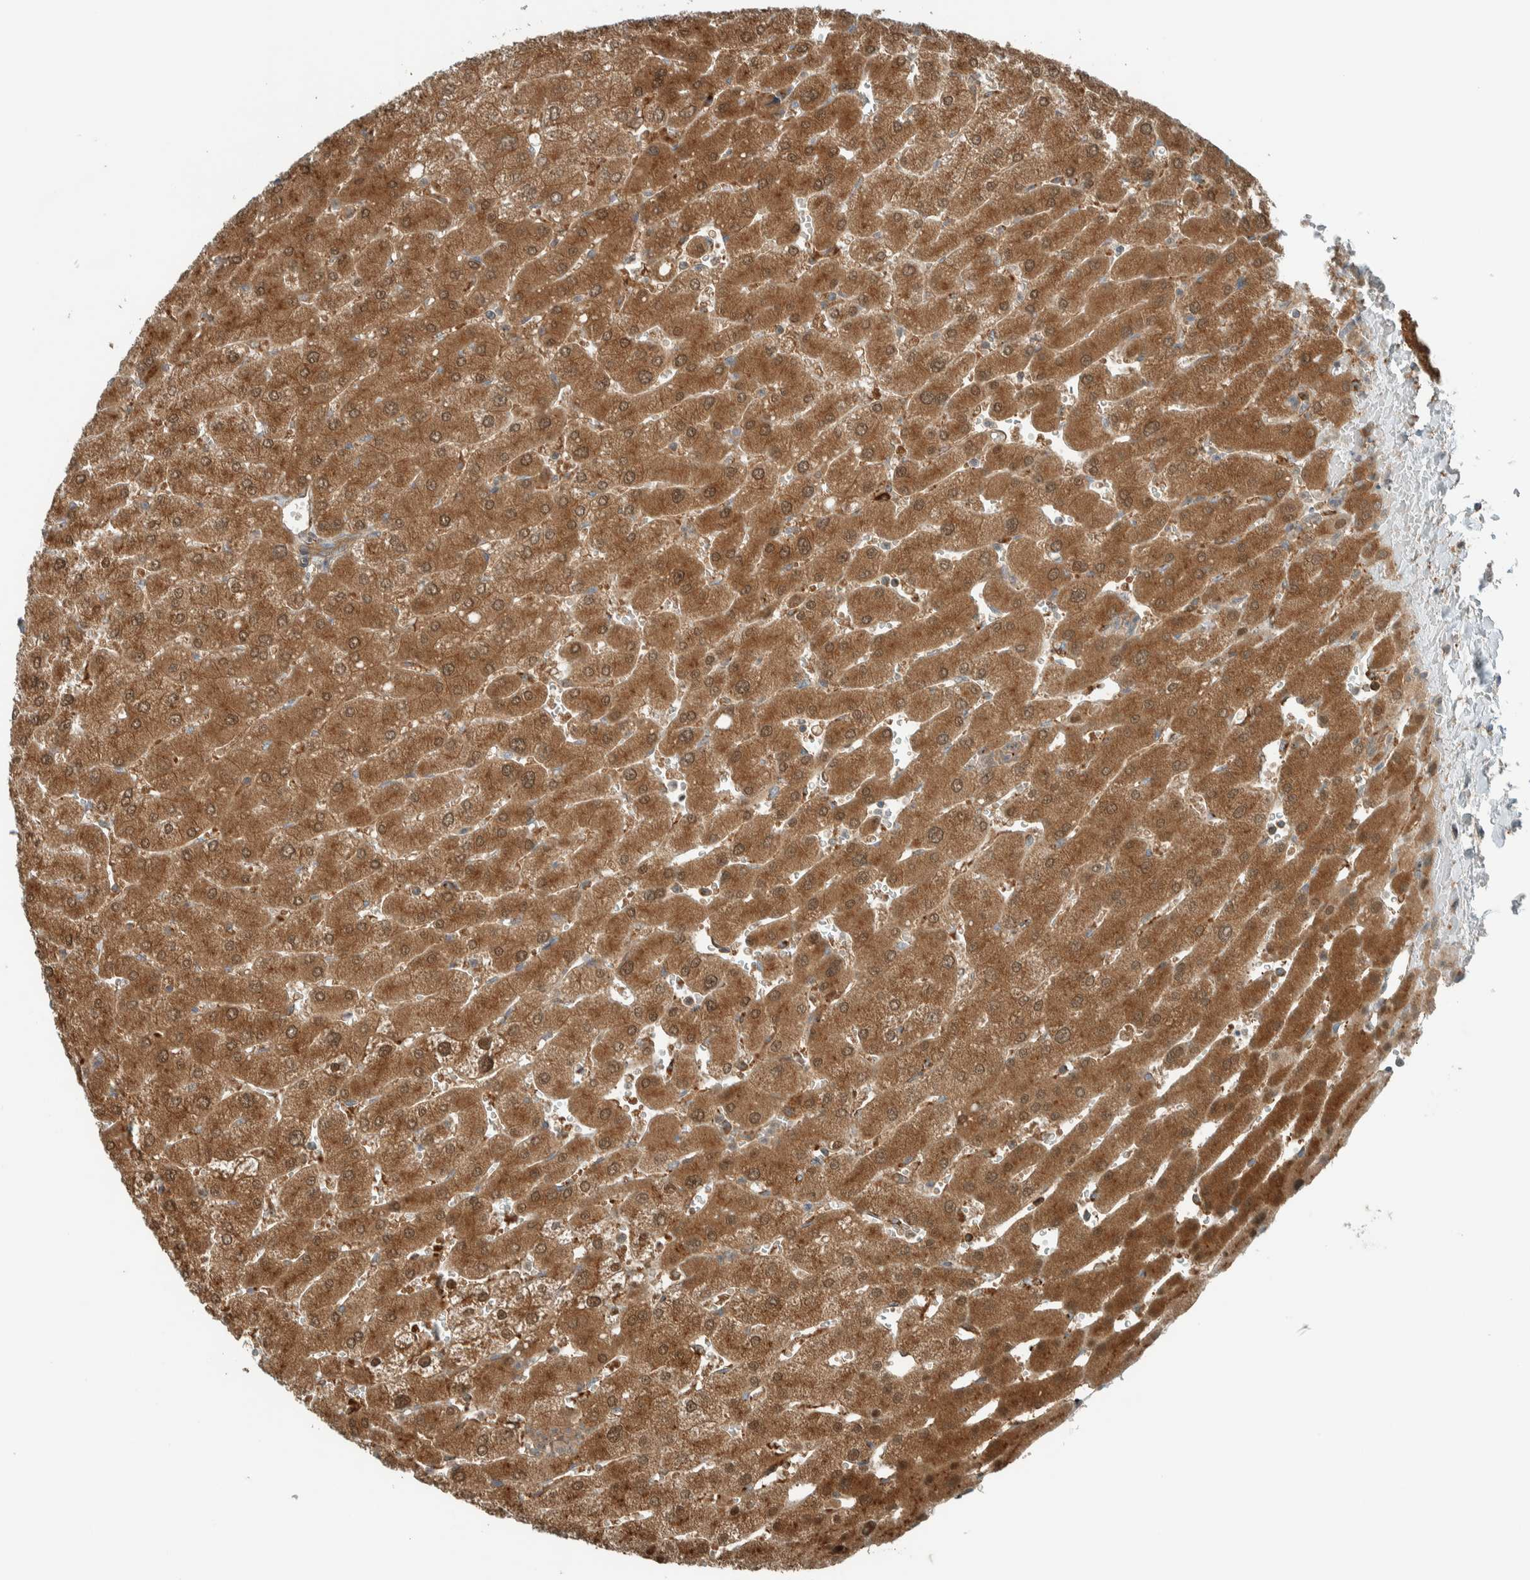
{"staining": {"intensity": "moderate", "quantity": ">75%", "location": "cytoplasmic/membranous"}, "tissue": "liver", "cell_type": "Cholangiocytes", "image_type": "normal", "snomed": [{"axis": "morphology", "description": "Normal tissue, NOS"}, {"axis": "topography", "description": "Liver"}], "caption": "An image showing moderate cytoplasmic/membranous expression in approximately >75% of cholangiocytes in unremarkable liver, as visualized by brown immunohistochemical staining.", "gene": "EXOC7", "patient": {"sex": "male", "age": 55}}